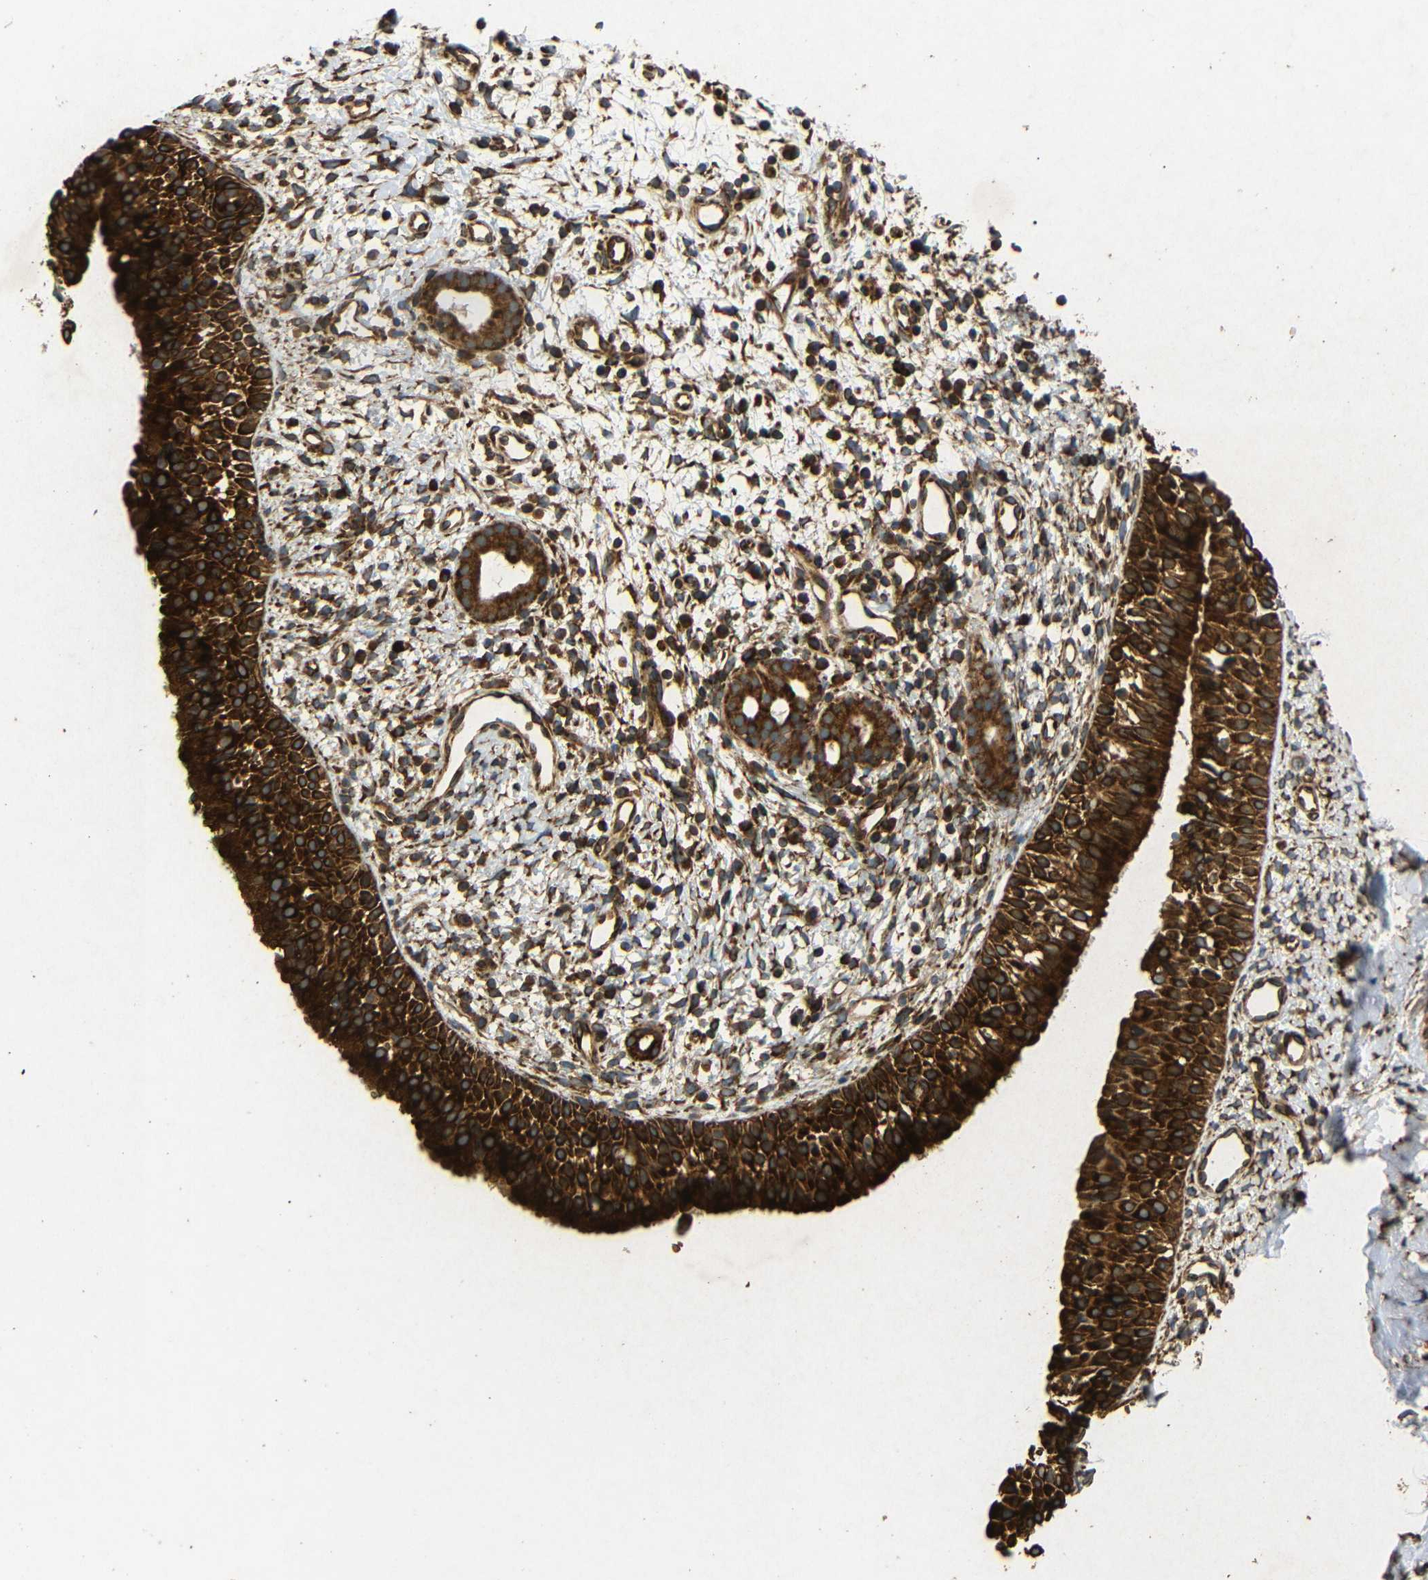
{"staining": {"intensity": "strong", "quantity": ">75%", "location": "cytoplasmic/membranous"}, "tissue": "nasopharynx", "cell_type": "Respiratory epithelial cells", "image_type": "normal", "snomed": [{"axis": "morphology", "description": "Normal tissue, NOS"}, {"axis": "topography", "description": "Nasopharynx"}], "caption": "Protein positivity by immunohistochemistry (IHC) exhibits strong cytoplasmic/membranous expression in about >75% of respiratory epithelial cells in unremarkable nasopharynx.", "gene": "BTF3", "patient": {"sex": "male", "age": 22}}